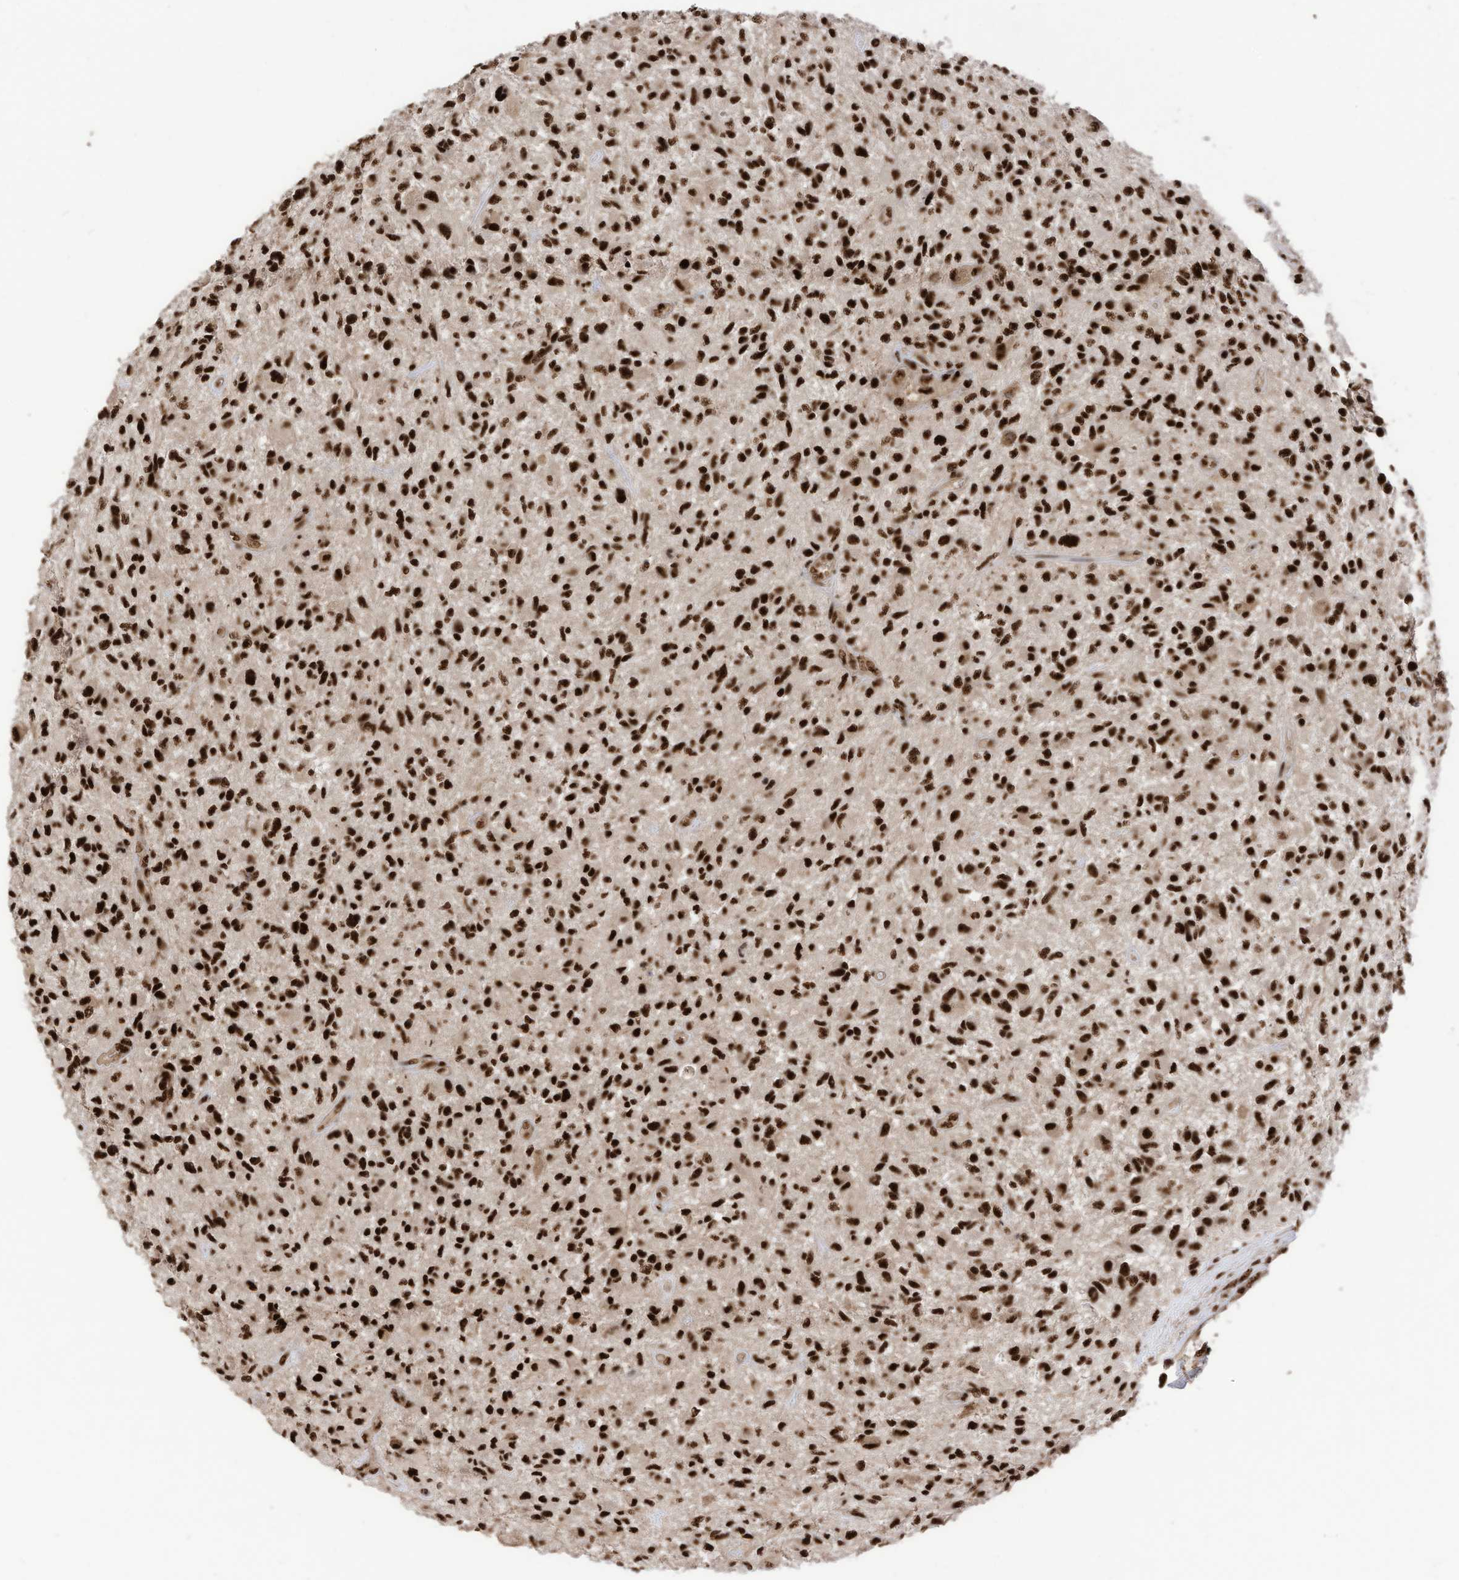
{"staining": {"intensity": "strong", "quantity": ">75%", "location": "nuclear"}, "tissue": "glioma", "cell_type": "Tumor cells", "image_type": "cancer", "snomed": [{"axis": "morphology", "description": "Glioma, malignant, High grade"}, {"axis": "topography", "description": "Brain"}], "caption": "Protein staining demonstrates strong nuclear staining in about >75% of tumor cells in high-grade glioma (malignant).", "gene": "SF3A3", "patient": {"sex": "male", "age": 47}}